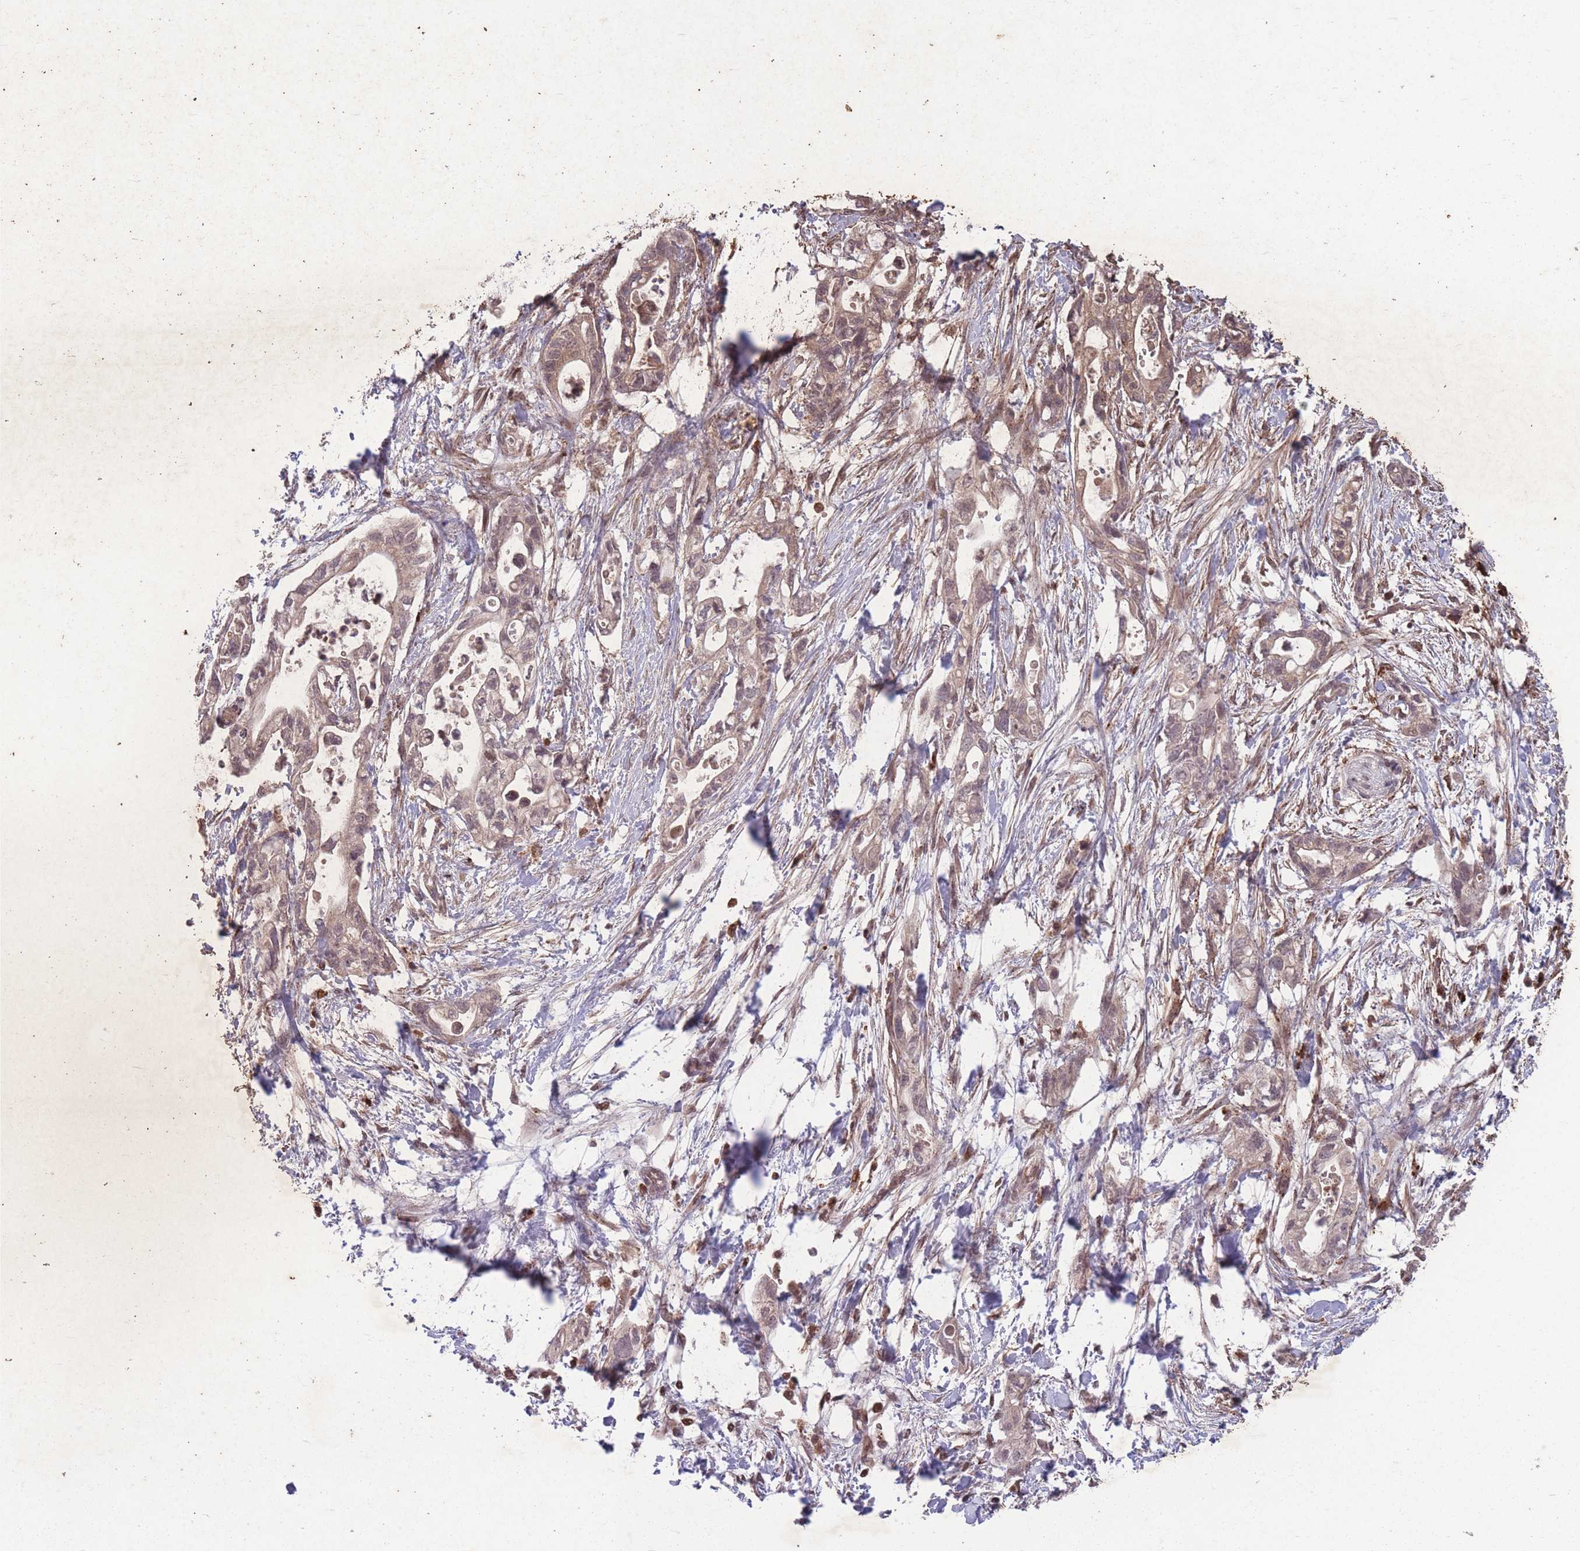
{"staining": {"intensity": "strong", "quantity": "25%-75%", "location": "cytoplasmic/membranous"}, "tissue": "pancreatic cancer", "cell_type": "Tumor cells", "image_type": "cancer", "snomed": [{"axis": "morphology", "description": "Adenocarcinoma, NOS"}, {"axis": "topography", "description": "Pancreas"}], "caption": "DAB immunohistochemical staining of adenocarcinoma (pancreatic) shows strong cytoplasmic/membranous protein expression in about 25%-75% of tumor cells.", "gene": "GGT5", "patient": {"sex": "female", "age": 72}}